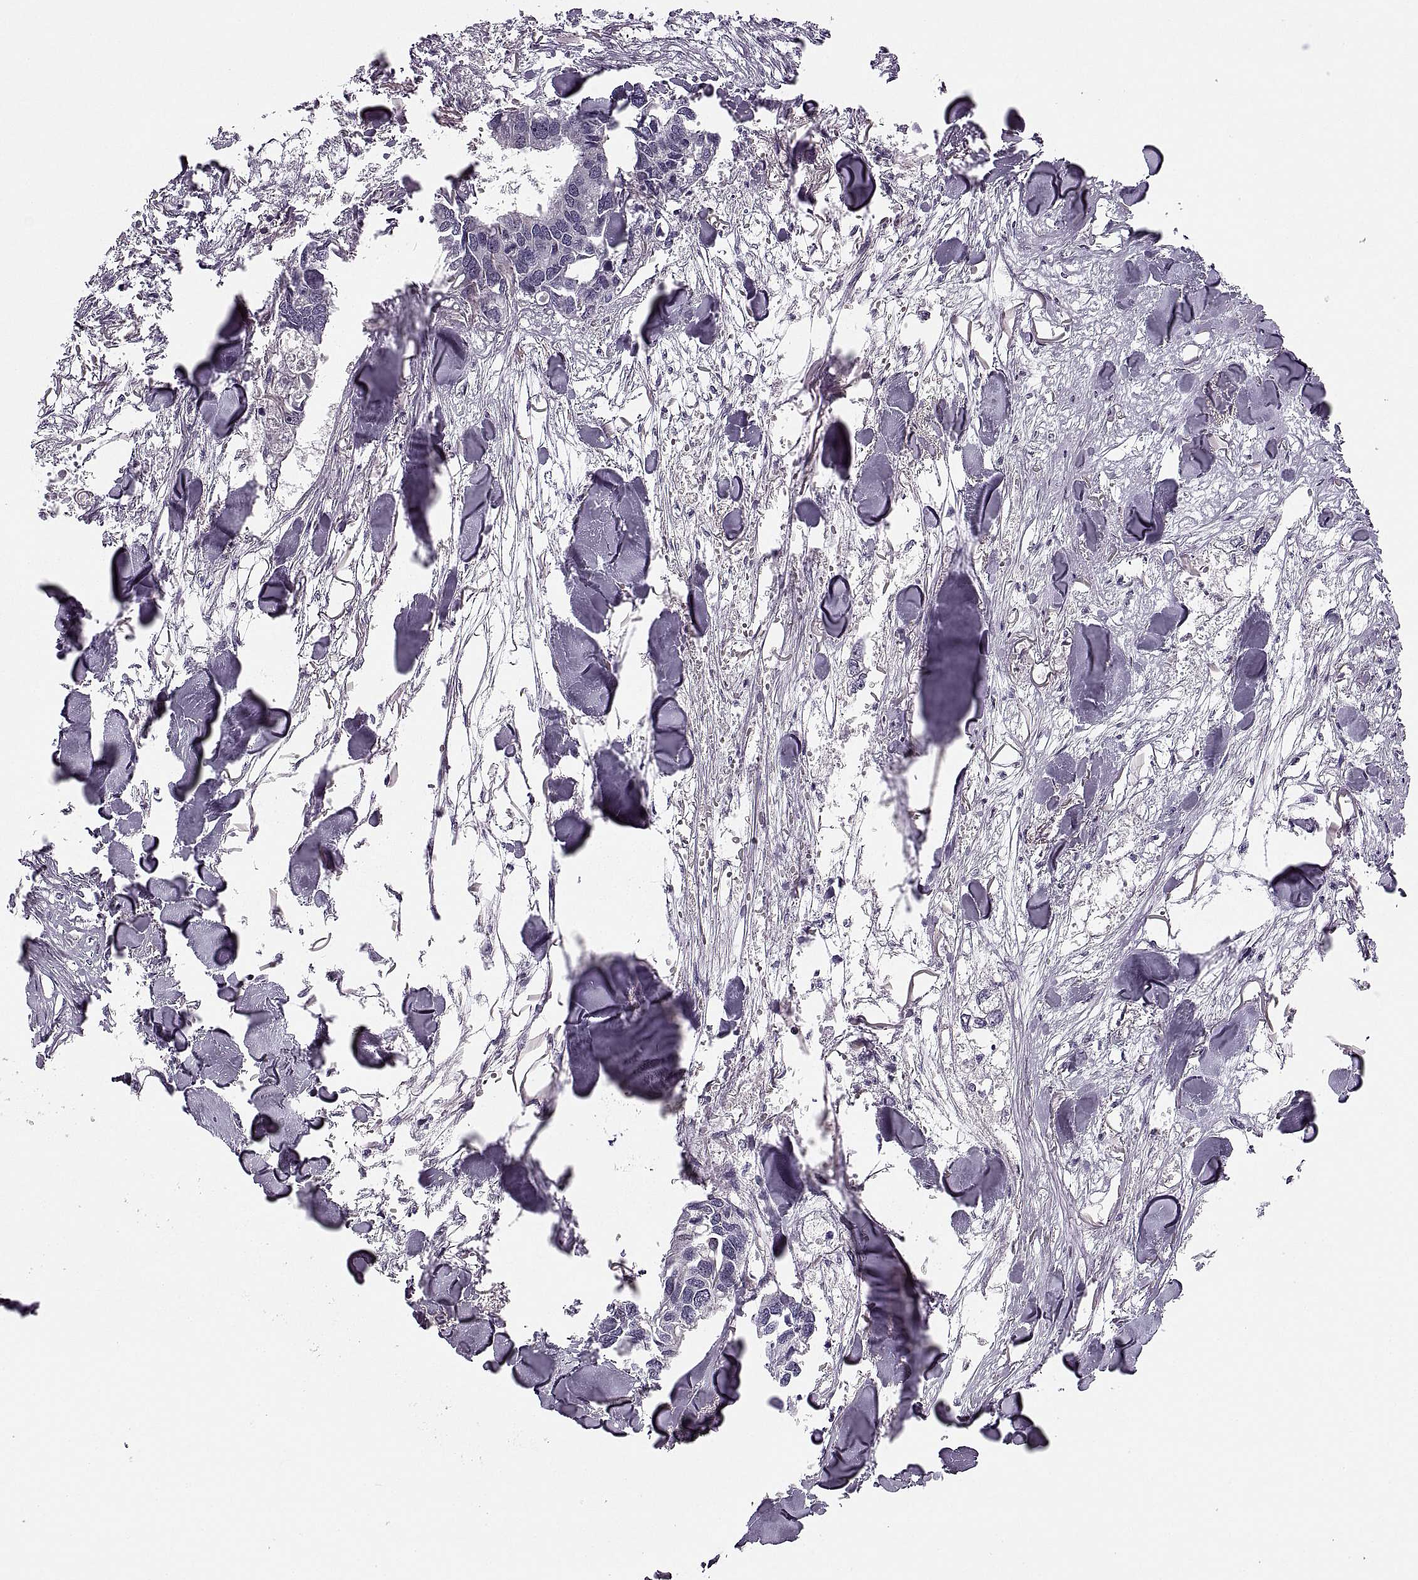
{"staining": {"intensity": "negative", "quantity": "none", "location": "none"}, "tissue": "breast cancer", "cell_type": "Tumor cells", "image_type": "cancer", "snomed": [{"axis": "morphology", "description": "Duct carcinoma"}, {"axis": "topography", "description": "Breast"}], "caption": "Immunohistochemistry photomicrograph of neoplastic tissue: breast cancer stained with DAB (3,3'-diaminobenzidine) demonstrates no significant protein positivity in tumor cells.", "gene": "PAGE5", "patient": {"sex": "female", "age": 83}}